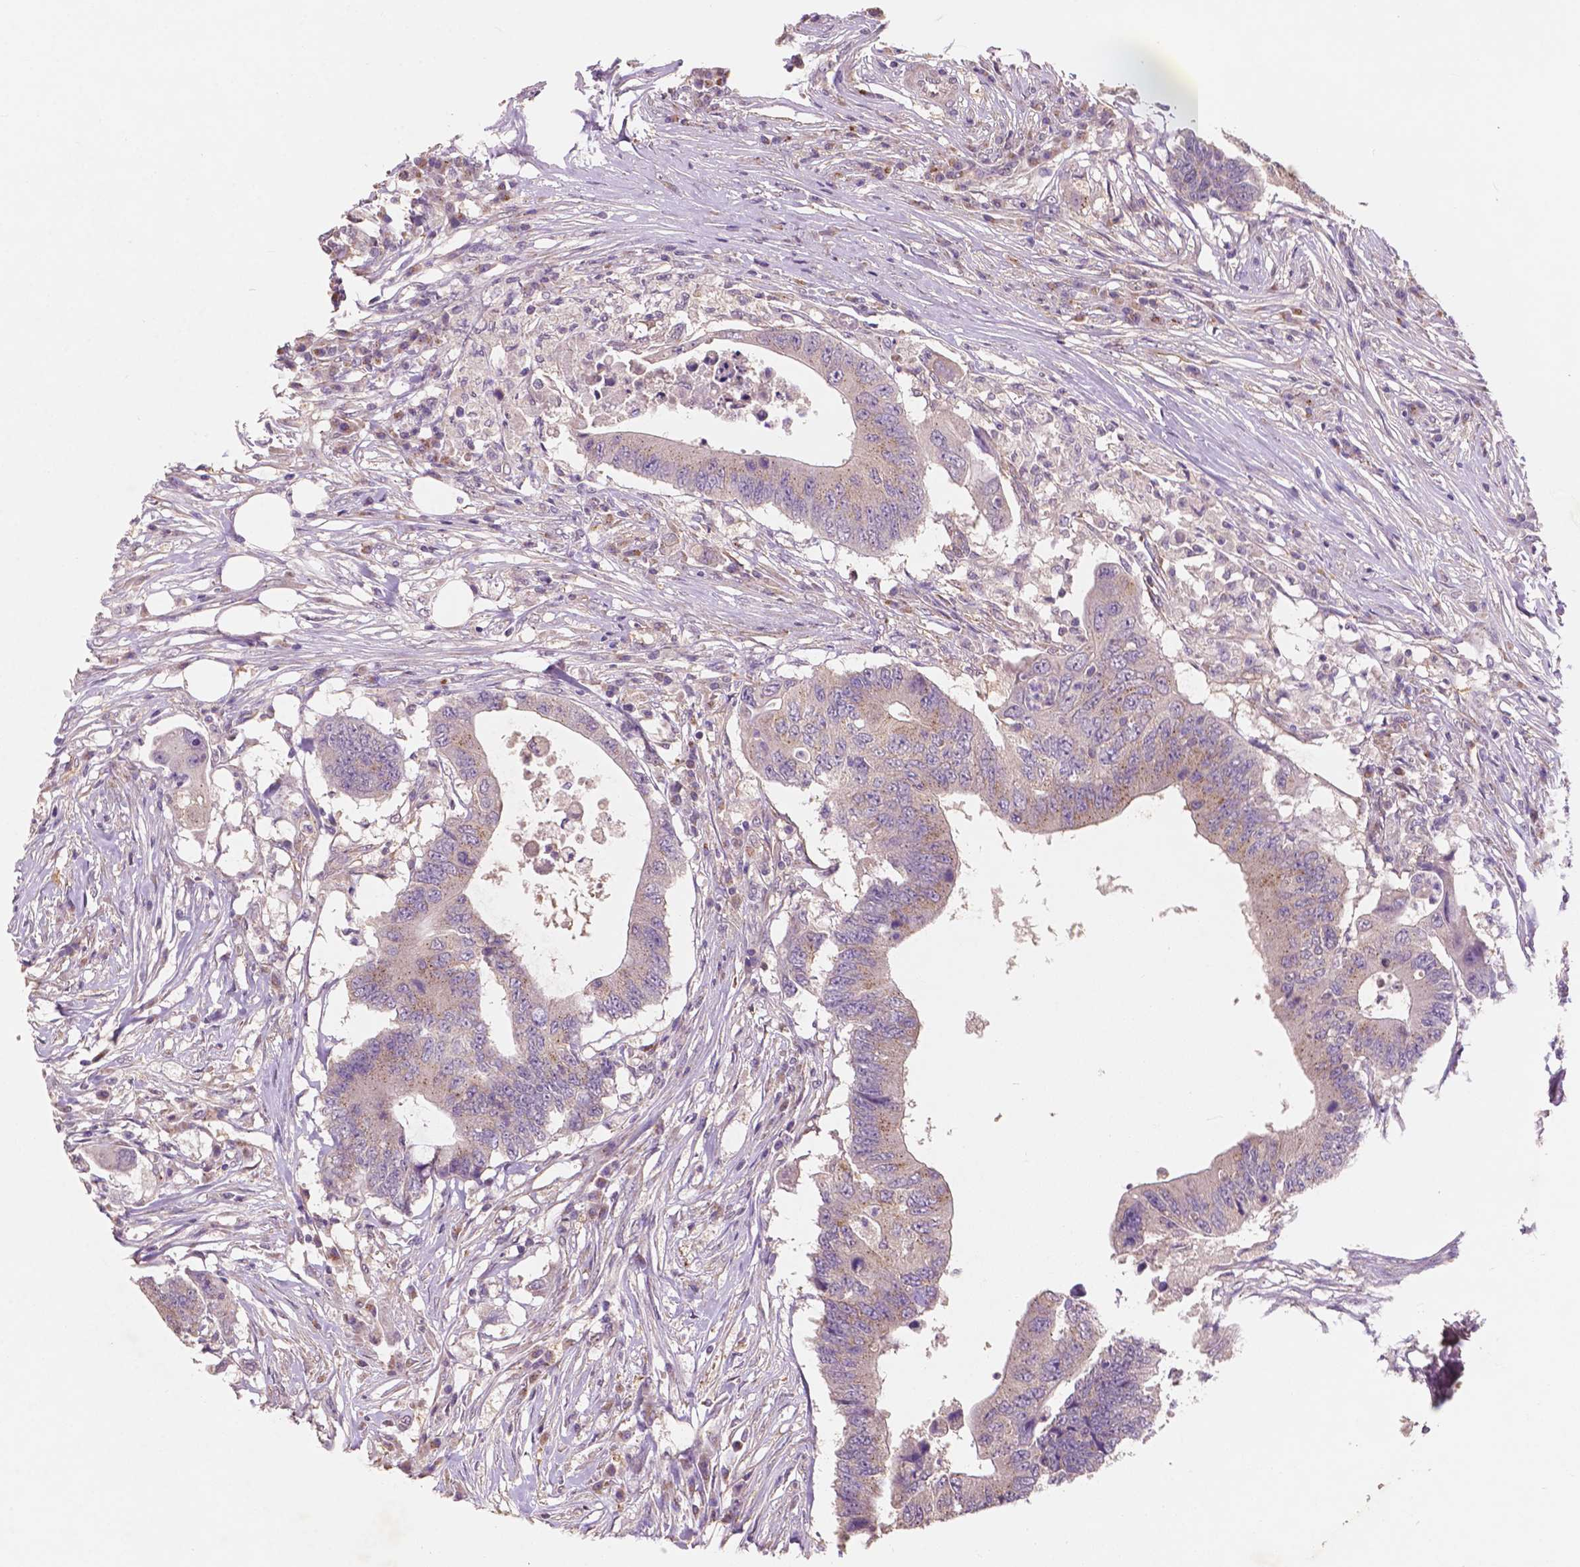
{"staining": {"intensity": "weak", "quantity": "<25%", "location": "cytoplasmic/membranous"}, "tissue": "colorectal cancer", "cell_type": "Tumor cells", "image_type": "cancer", "snomed": [{"axis": "morphology", "description": "Adenocarcinoma, NOS"}, {"axis": "topography", "description": "Colon"}], "caption": "Immunohistochemistry (IHC) image of neoplastic tissue: human adenocarcinoma (colorectal) stained with DAB shows no significant protein expression in tumor cells.", "gene": "CHPT1", "patient": {"sex": "male", "age": 71}}